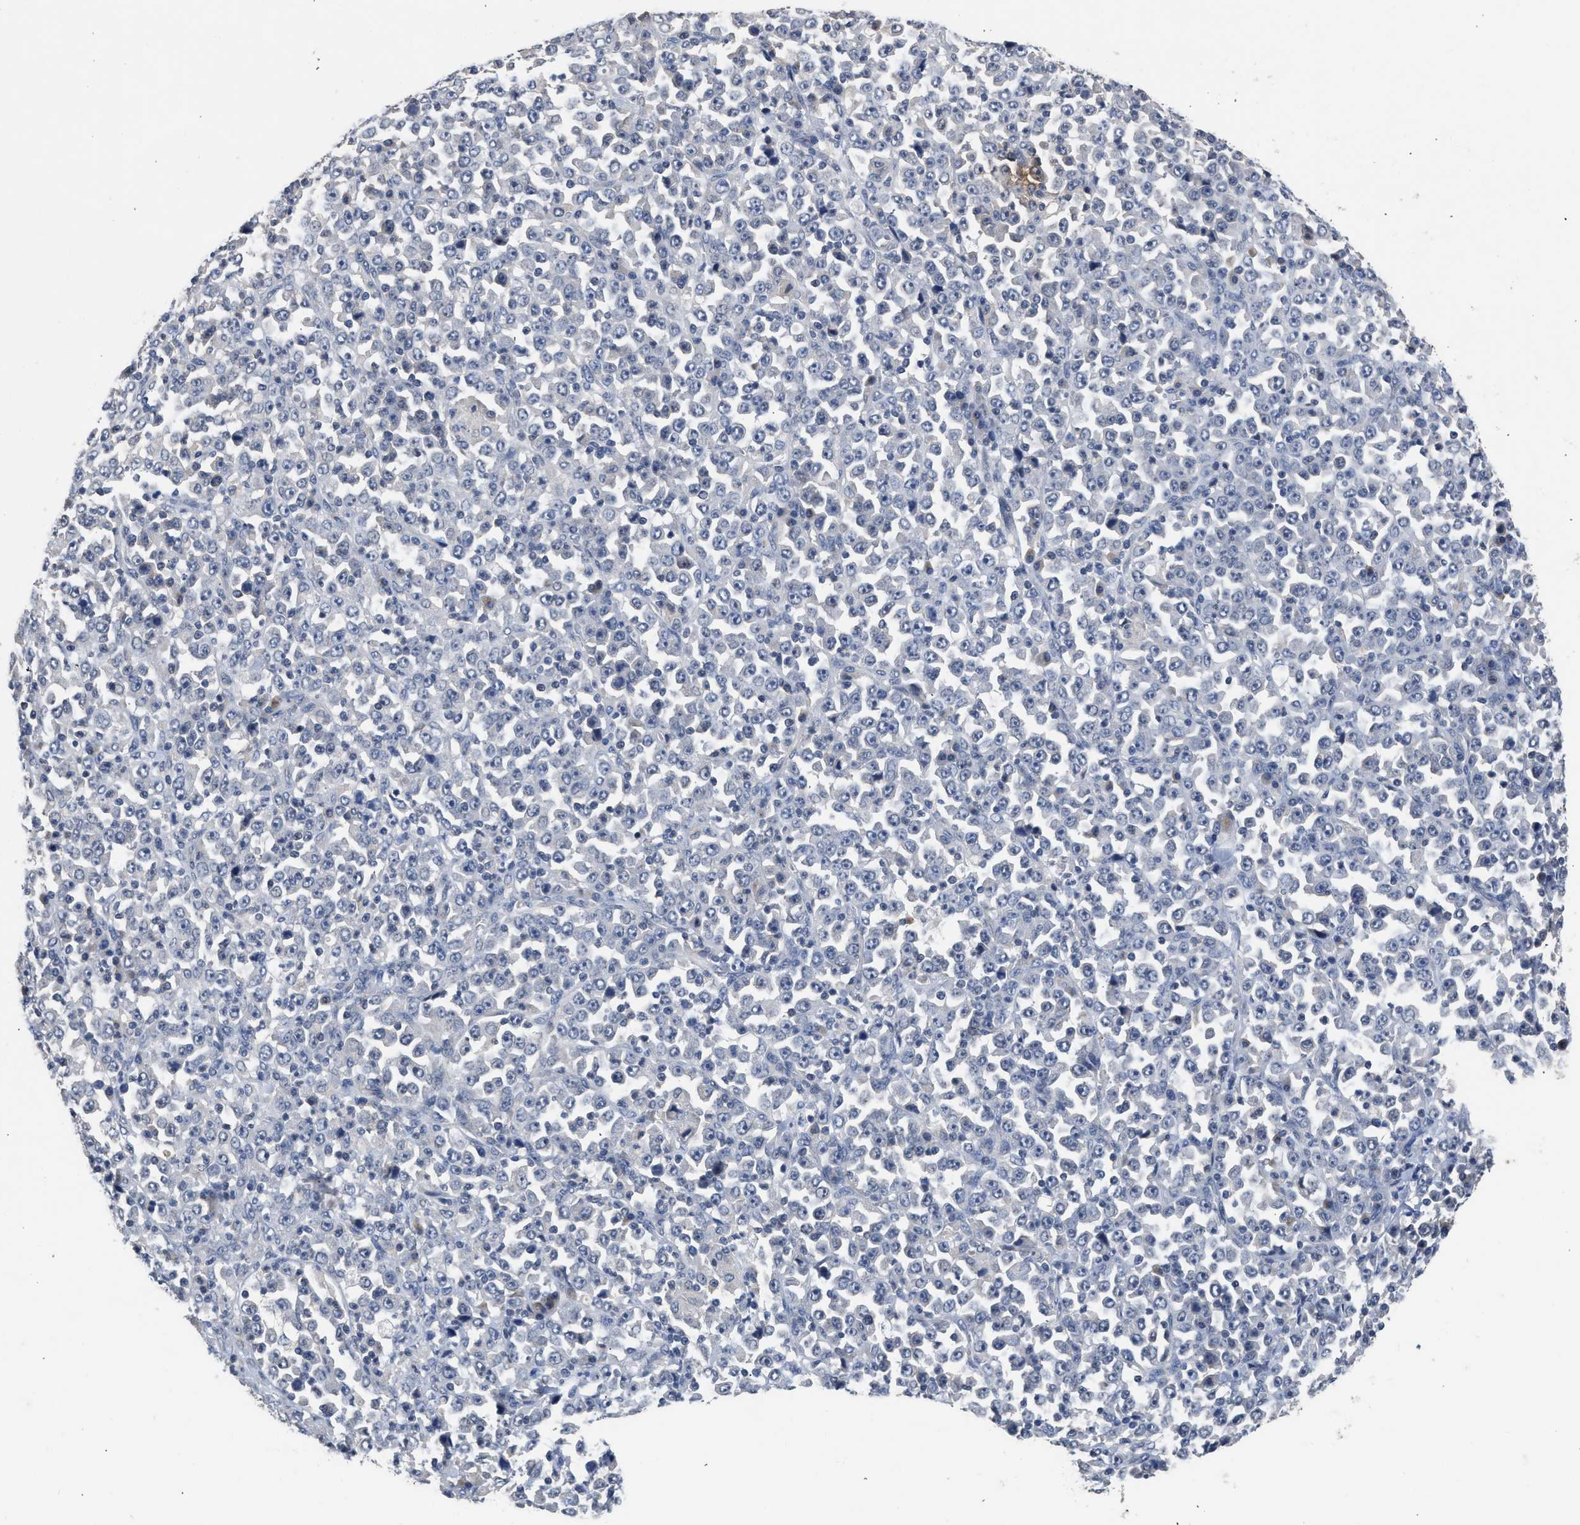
{"staining": {"intensity": "negative", "quantity": "none", "location": "none"}, "tissue": "stomach cancer", "cell_type": "Tumor cells", "image_type": "cancer", "snomed": [{"axis": "morphology", "description": "Normal tissue, NOS"}, {"axis": "morphology", "description": "Adenocarcinoma, NOS"}, {"axis": "topography", "description": "Stomach, upper"}, {"axis": "topography", "description": "Stomach"}], "caption": "Immunohistochemistry micrograph of neoplastic tissue: human stomach cancer stained with DAB reveals no significant protein positivity in tumor cells.", "gene": "CSF3R", "patient": {"sex": "male", "age": 59}}